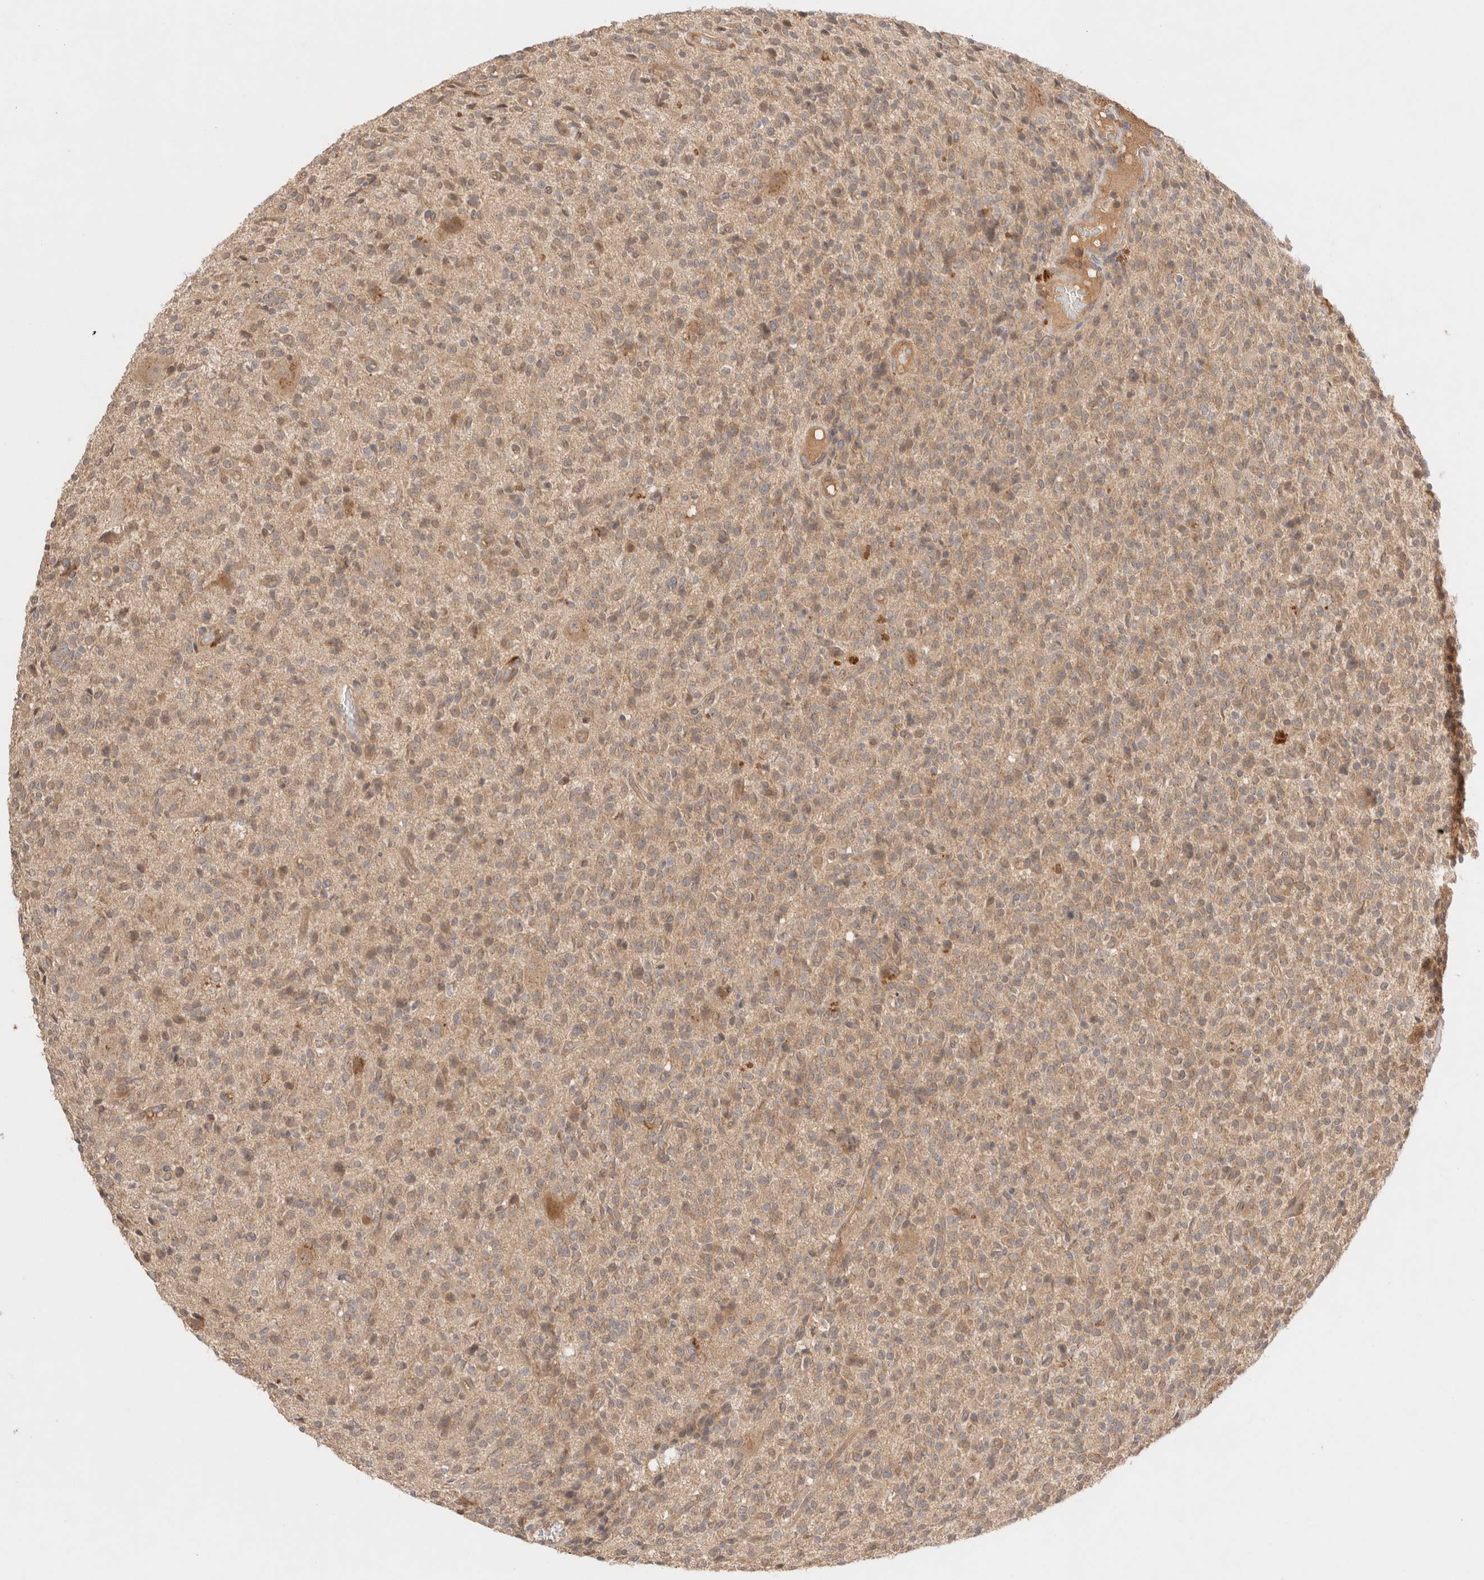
{"staining": {"intensity": "weak", "quantity": ">75%", "location": "cytoplasmic/membranous"}, "tissue": "glioma", "cell_type": "Tumor cells", "image_type": "cancer", "snomed": [{"axis": "morphology", "description": "Glioma, malignant, High grade"}, {"axis": "topography", "description": "Brain"}], "caption": "Human glioma stained for a protein (brown) exhibits weak cytoplasmic/membranous positive staining in approximately >75% of tumor cells.", "gene": "CARNMT1", "patient": {"sex": "male", "age": 34}}